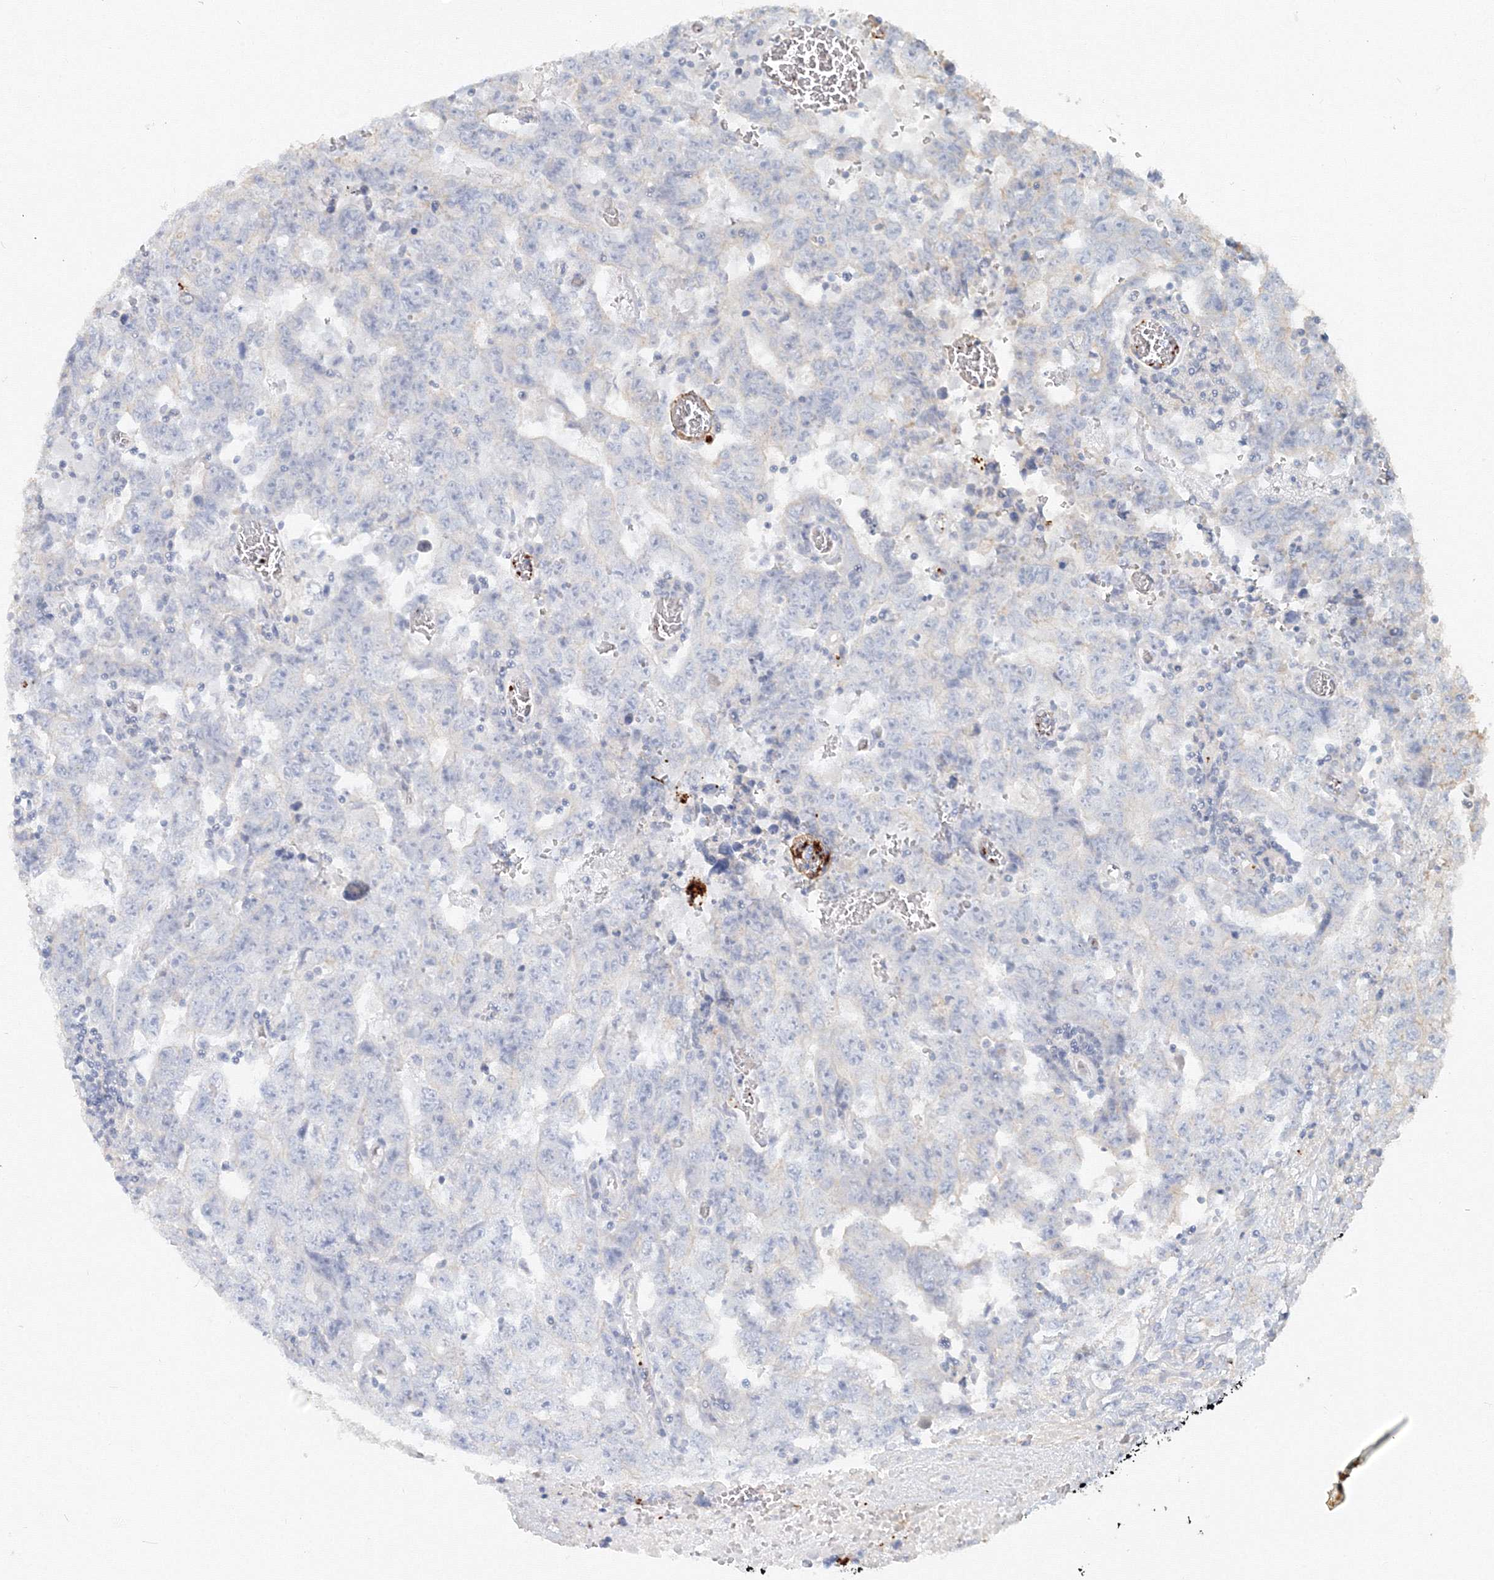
{"staining": {"intensity": "negative", "quantity": "none", "location": "none"}, "tissue": "testis cancer", "cell_type": "Tumor cells", "image_type": "cancer", "snomed": [{"axis": "morphology", "description": "Carcinoma, Embryonal, NOS"}, {"axis": "topography", "description": "Testis"}], "caption": "There is no significant expression in tumor cells of testis cancer. (DAB immunohistochemistry (IHC) visualized using brightfield microscopy, high magnification).", "gene": "MMRN1", "patient": {"sex": "male", "age": 26}}